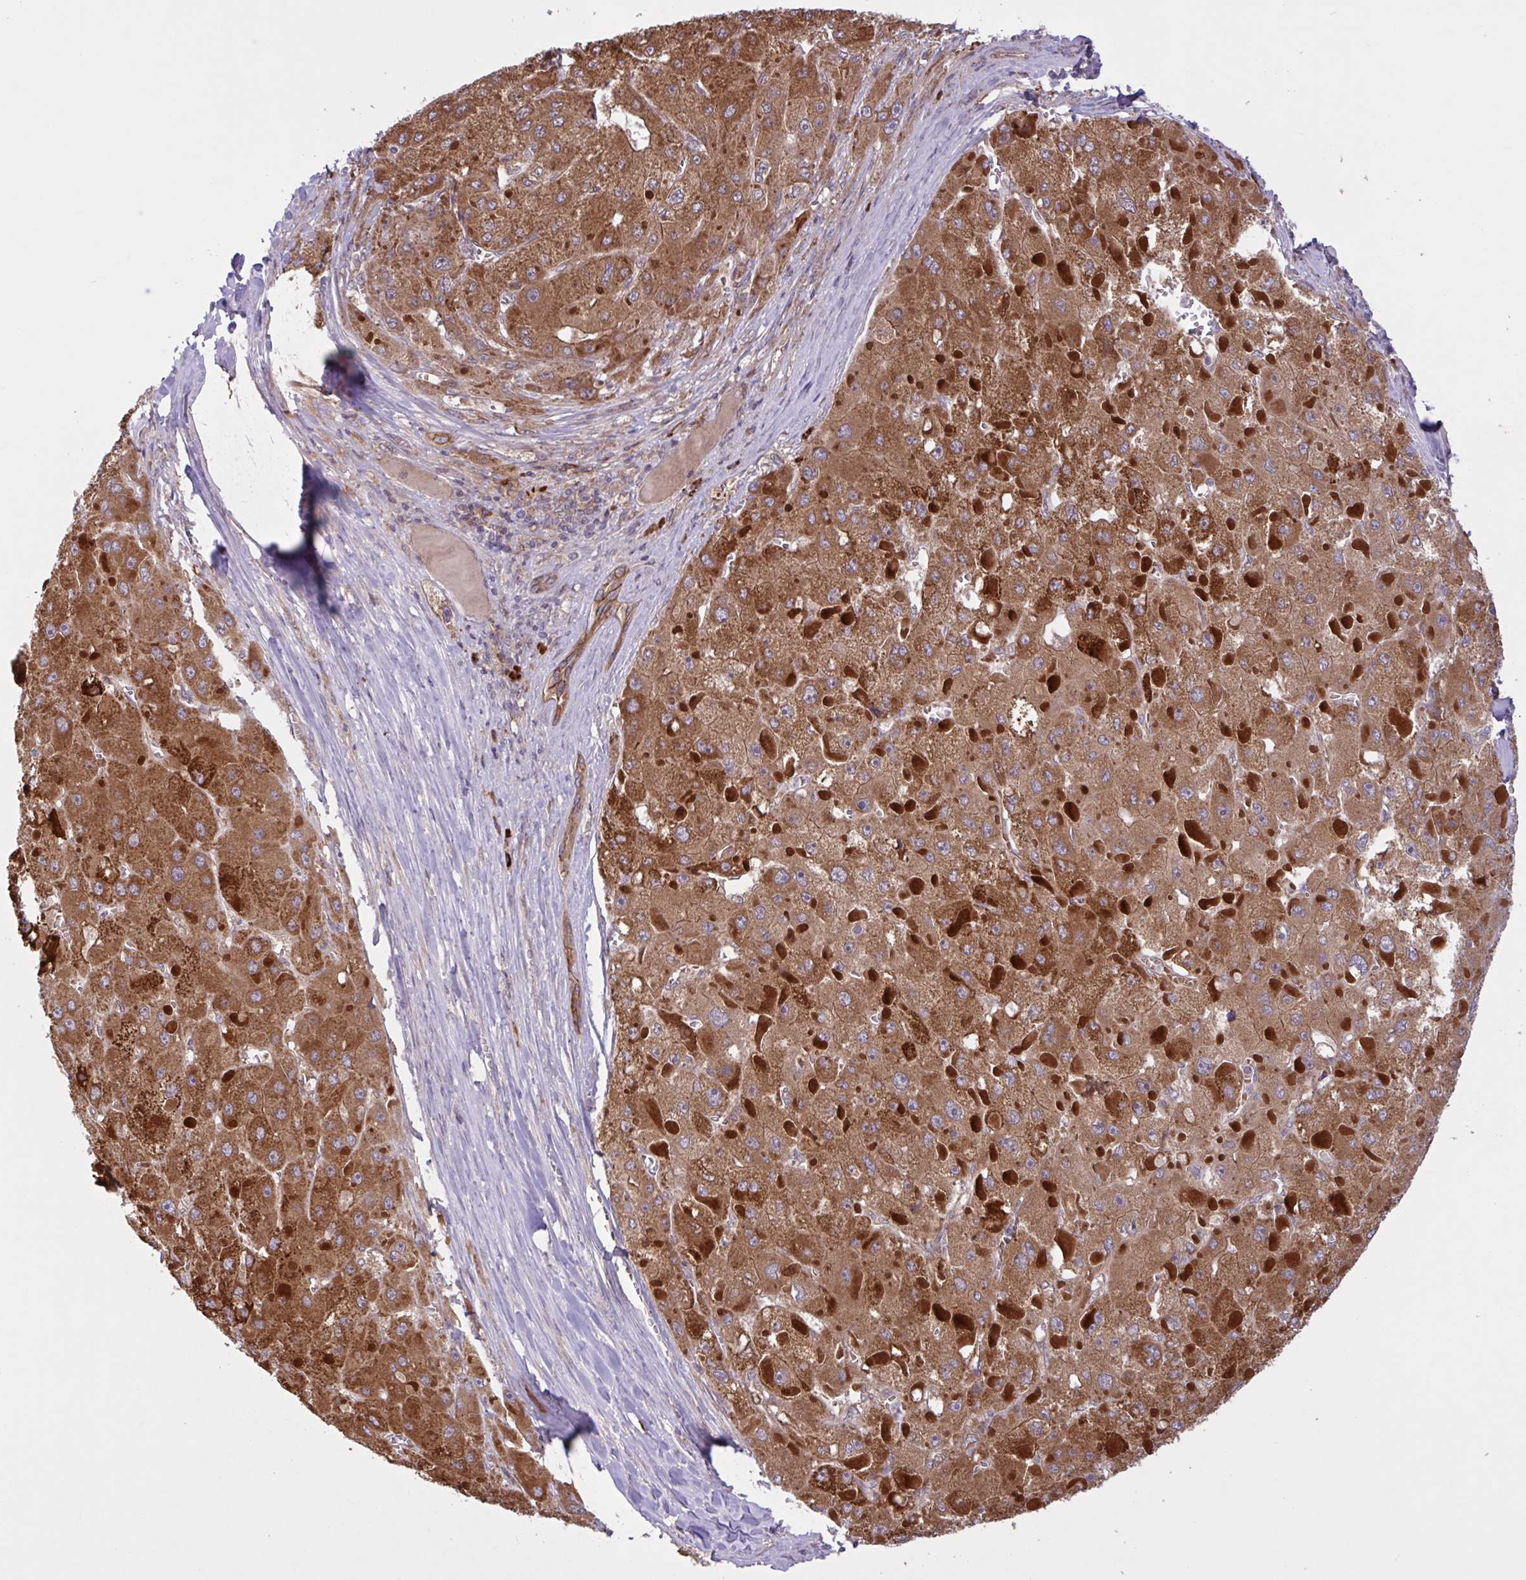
{"staining": {"intensity": "moderate", "quantity": ">75%", "location": "cytoplasmic/membranous"}, "tissue": "liver cancer", "cell_type": "Tumor cells", "image_type": "cancer", "snomed": [{"axis": "morphology", "description": "Carcinoma, Hepatocellular, NOS"}, {"axis": "topography", "description": "Liver"}], "caption": "A medium amount of moderate cytoplasmic/membranous positivity is appreciated in approximately >75% of tumor cells in hepatocellular carcinoma (liver) tissue.", "gene": "INTS10", "patient": {"sex": "female", "age": 73}}